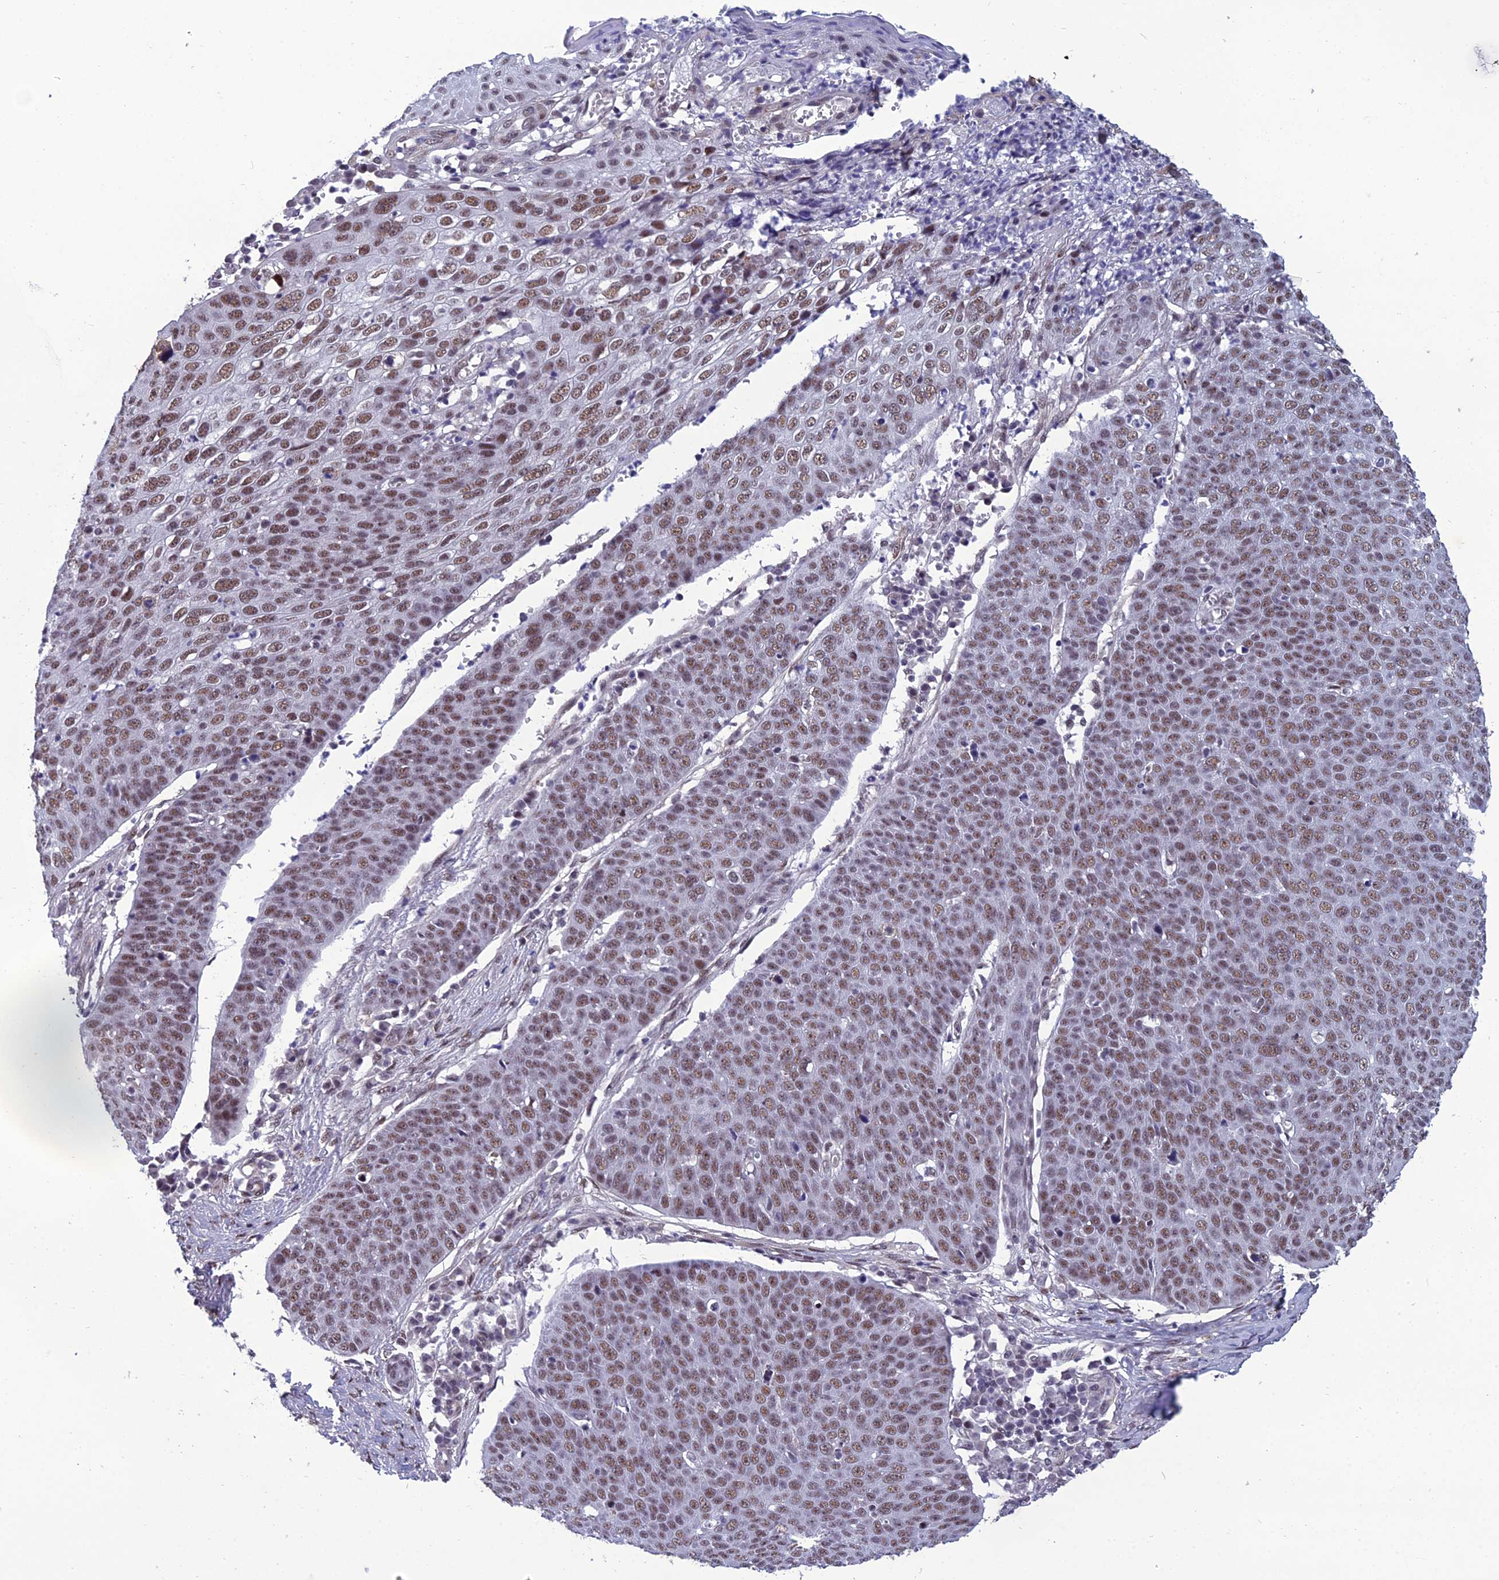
{"staining": {"intensity": "moderate", "quantity": ">75%", "location": "nuclear"}, "tissue": "skin cancer", "cell_type": "Tumor cells", "image_type": "cancer", "snomed": [{"axis": "morphology", "description": "Squamous cell carcinoma, NOS"}, {"axis": "topography", "description": "Skin"}], "caption": "Immunohistochemistry (DAB) staining of skin cancer (squamous cell carcinoma) reveals moderate nuclear protein expression in approximately >75% of tumor cells.", "gene": "RSRC1", "patient": {"sex": "male", "age": 71}}